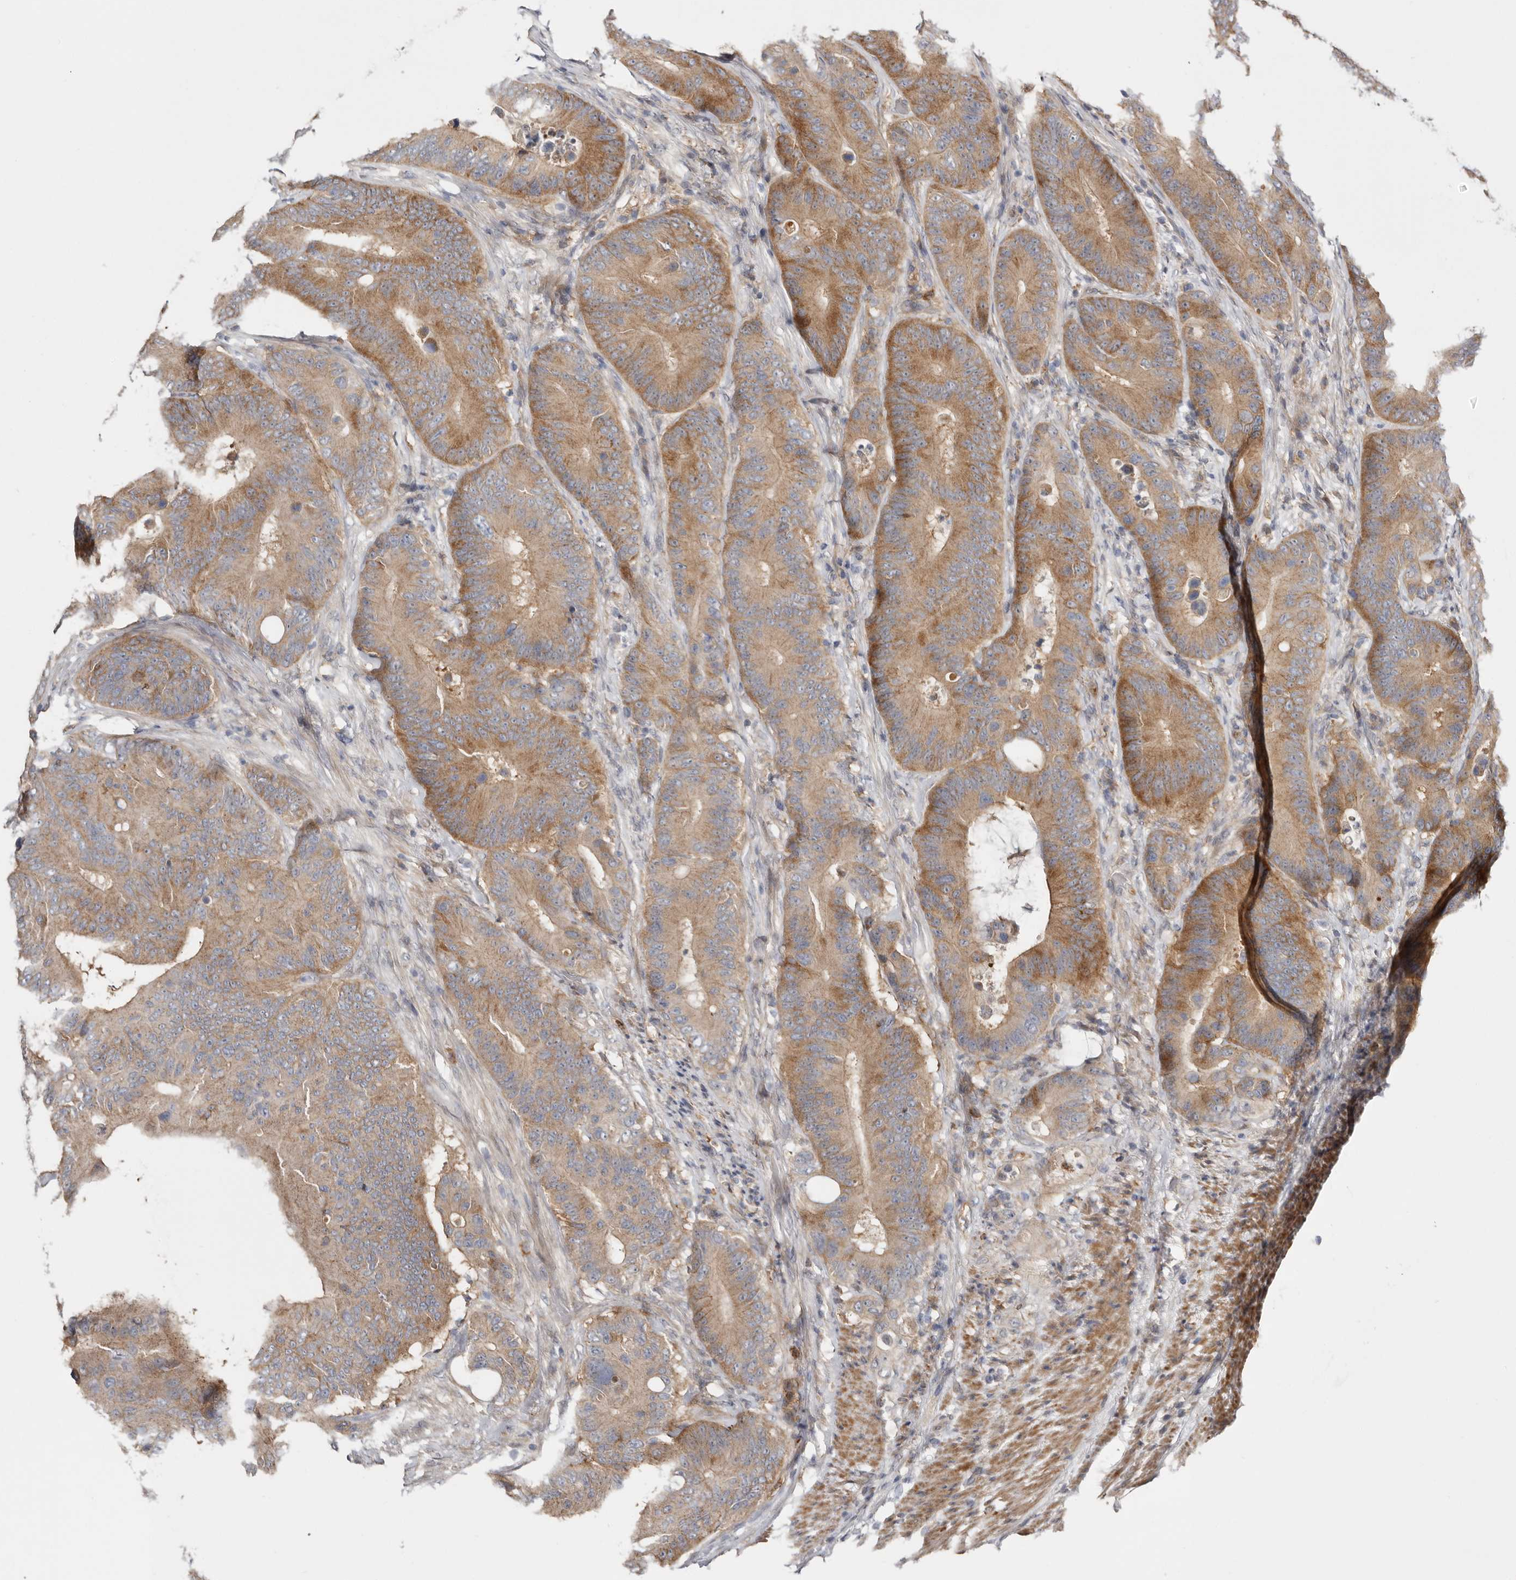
{"staining": {"intensity": "moderate", "quantity": ">75%", "location": "cytoplasmic/membranous"}, "tissue": "colorectal cancer", "cell_type": "Tumor cells", "image_type": "cancer", "snomed": [{"axis": "morphology", "description": "Adenocarcinoma, NOS"}, {"axis": "topography", "description": "Colon"}], "caption": "A brown stain highlights moderate cytoplasmic/membranous positivity of a protein in human adenocarcinoma (colorectal) tumor cells.", "gene": "MSRB2", "patient": {"sex": "male", "age": 83}}